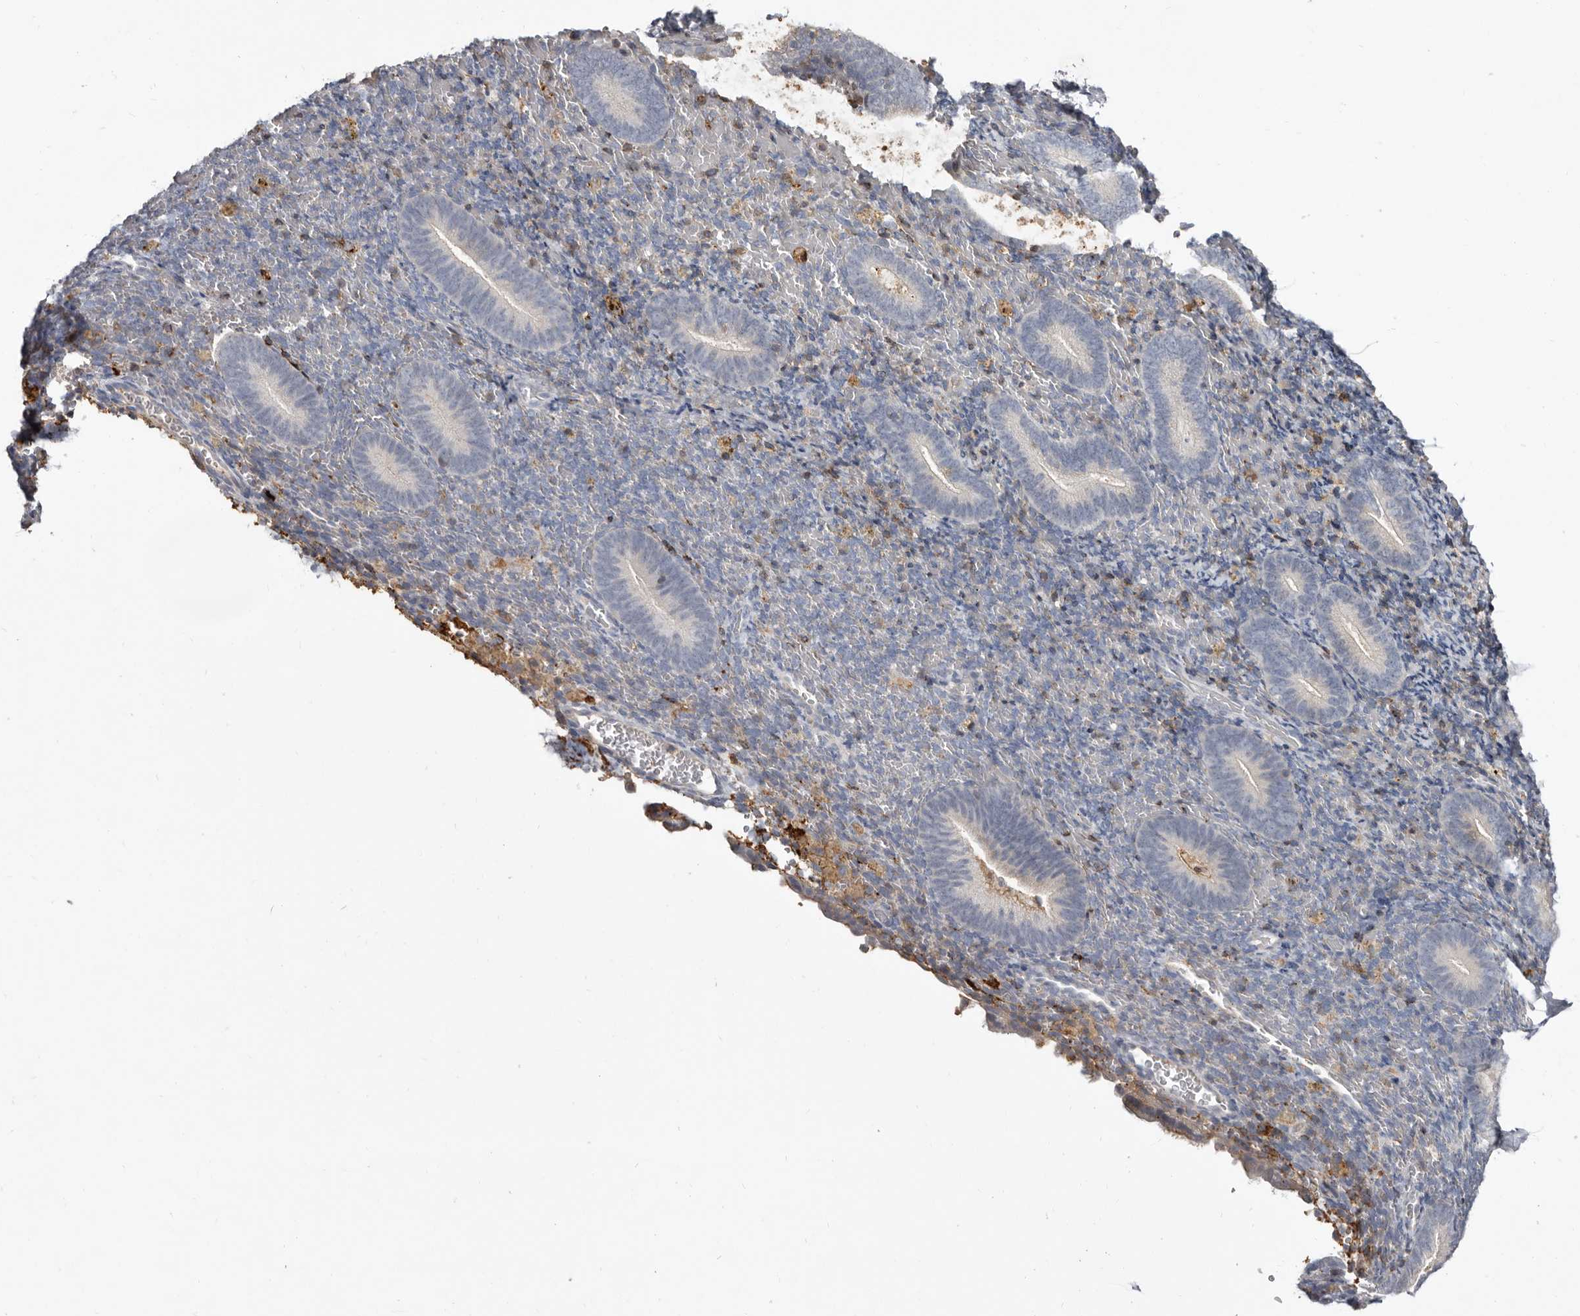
{"staining": {"intensity": "moderate", "quantity": "25%-75%", "location": "cytoplasmic/membranous"}, "tissue": "endometrium", "cell_type": "Cells in endometrial stroma", "image_type": "normal", "snomed": [{"axis": "morphology", "description": "Normal tissue, NOS"}, {"axis": "topography", "description": "Endometrium"}], "caption": "Approximately 25%-75% of cells in endometrial stroma in unremarkable endometrium display moderate cytoplasmic/membranous protein staining as visualized by brown immunohistochemical staining.", "gene": "KIF26B", "patient": {"sex": "female", "age": 51}}